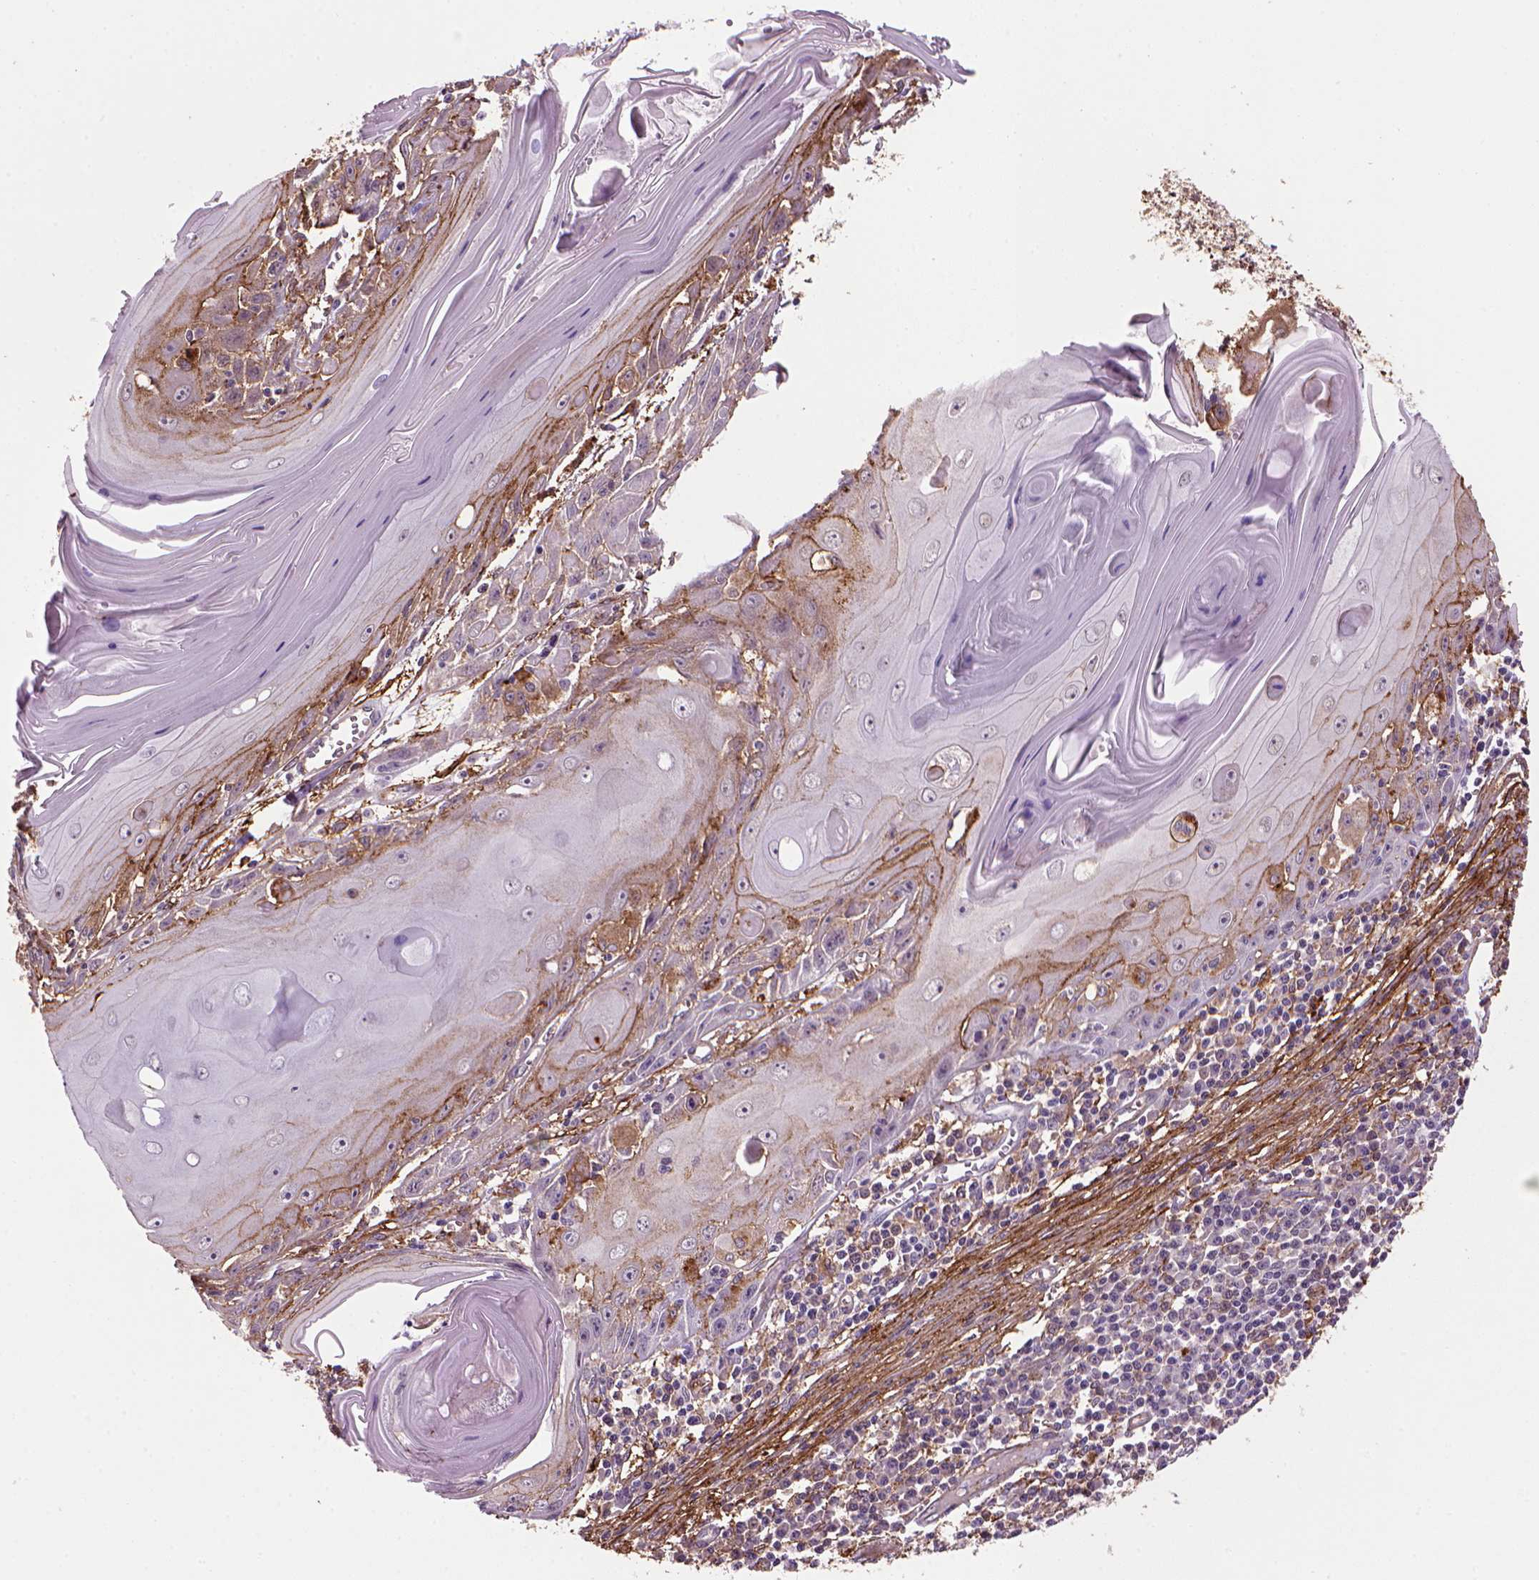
{"staining": {"intensity": "moderate", "quantity": "25%-75%", "location": "cytoplasmic/membranous"}, "tissue": "skin cancer", "cell_type": "Tumor cells", "image_type": "cancer", "snomed": [{"axis": "morphology", "description": "Squamous cell carcinoma, NOS"}, {"axis": "topography", "description": "Skin"}, {"axis": "topography", "description": "Vulva"}], "caption": "Moderate cytoplasmic/membranous staining for a protein is appreciated in approximately 25%-75% of tumor cells of skin cancer using IHC.", "gene": "MARCKS", "patient": {"sex": "female", "age": 85}}